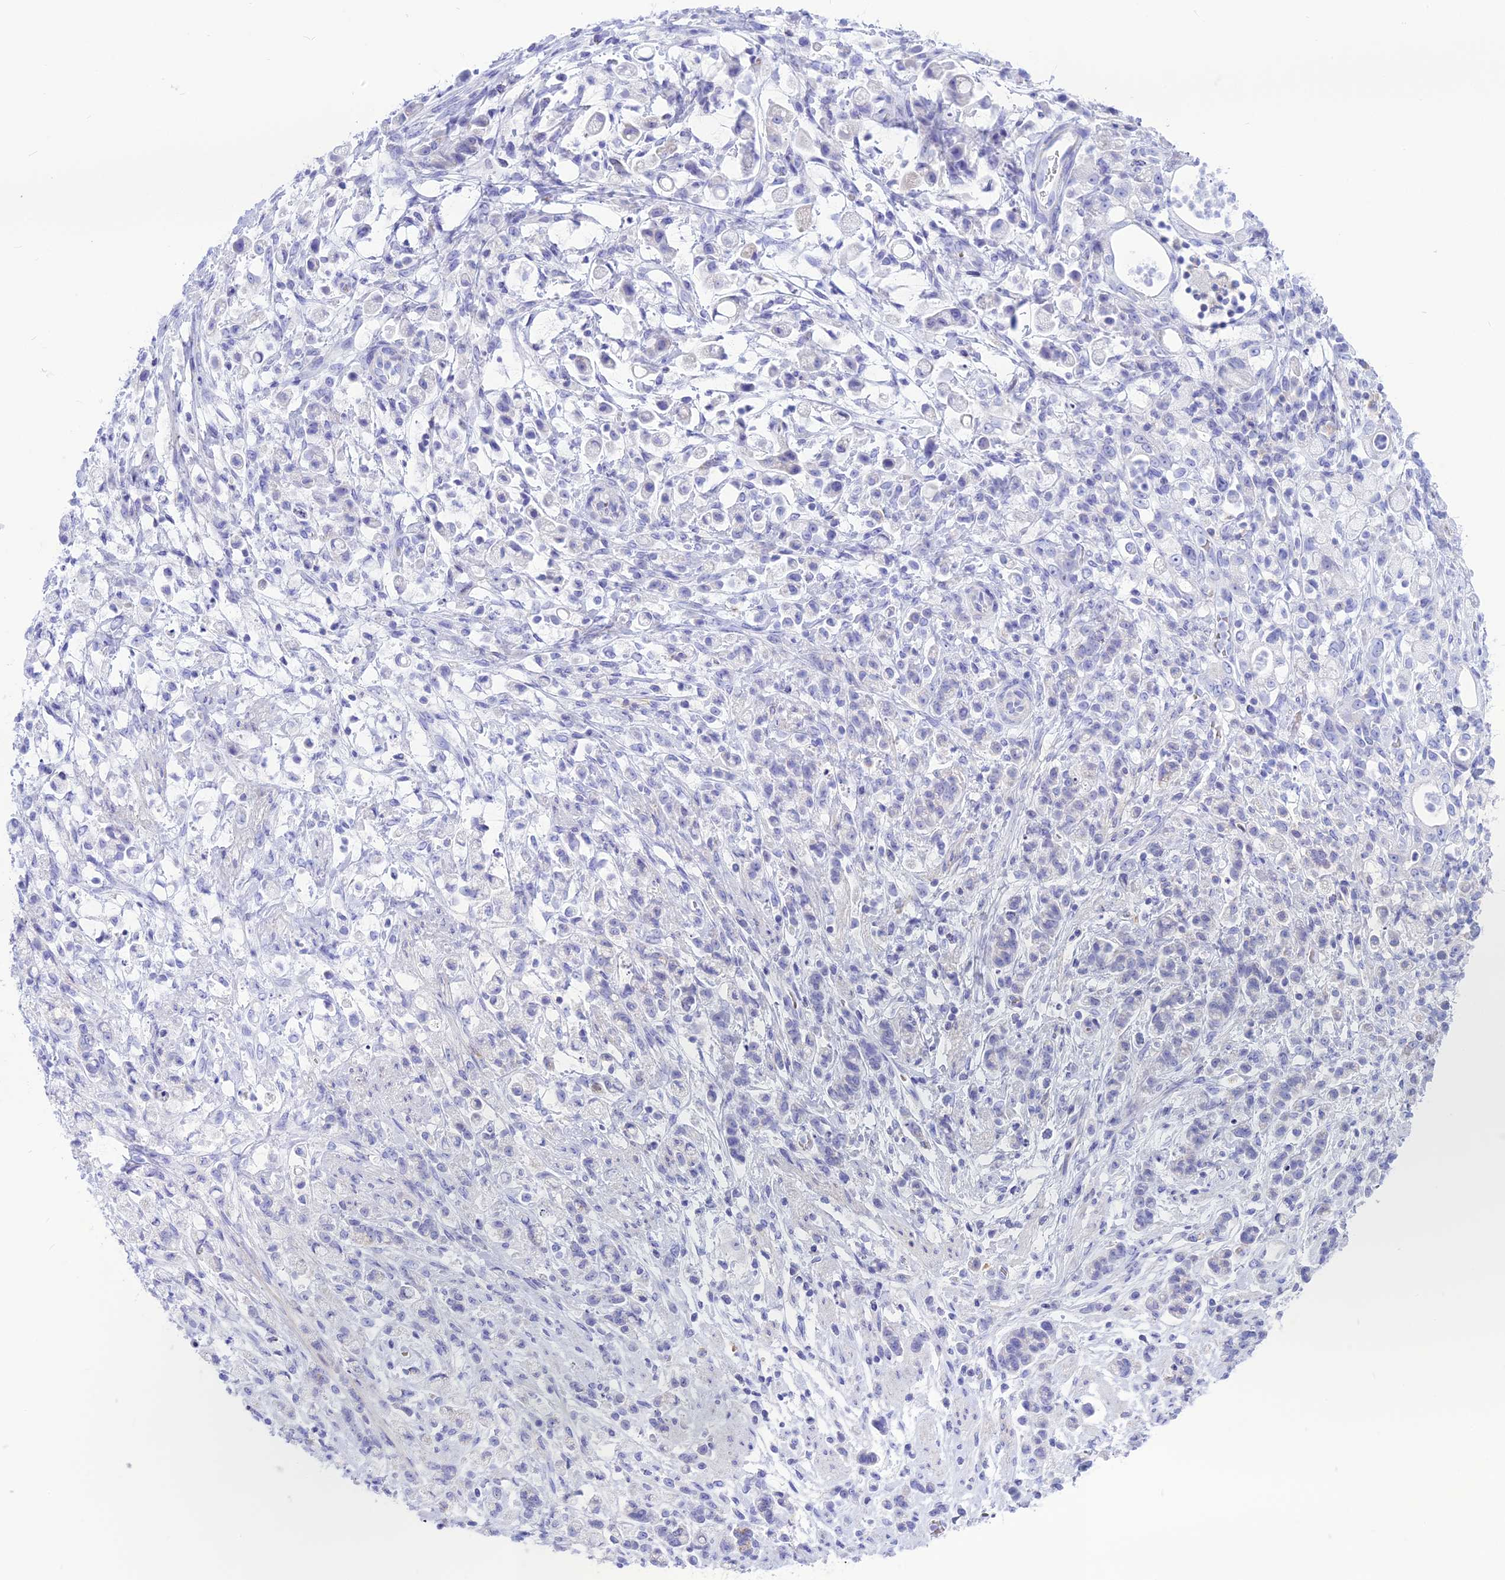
{"staining": {"intensity": "negative", "quantity": "none", "location": "none"}, "tissue": "stomach cancer", "cell_type": "Tumor cells", "image_type": "cancer", "snomed": [{"axis": "morphology", "description": "Adenocarcinoma, NOS"}, {"axis": "topography", "description": "Stomach"}], "caption": "Tumor cells are negative for protein expression in human stomach cancer.", "gene": "GLYATL1", "patient": {"sex": "female", "age": 60}}